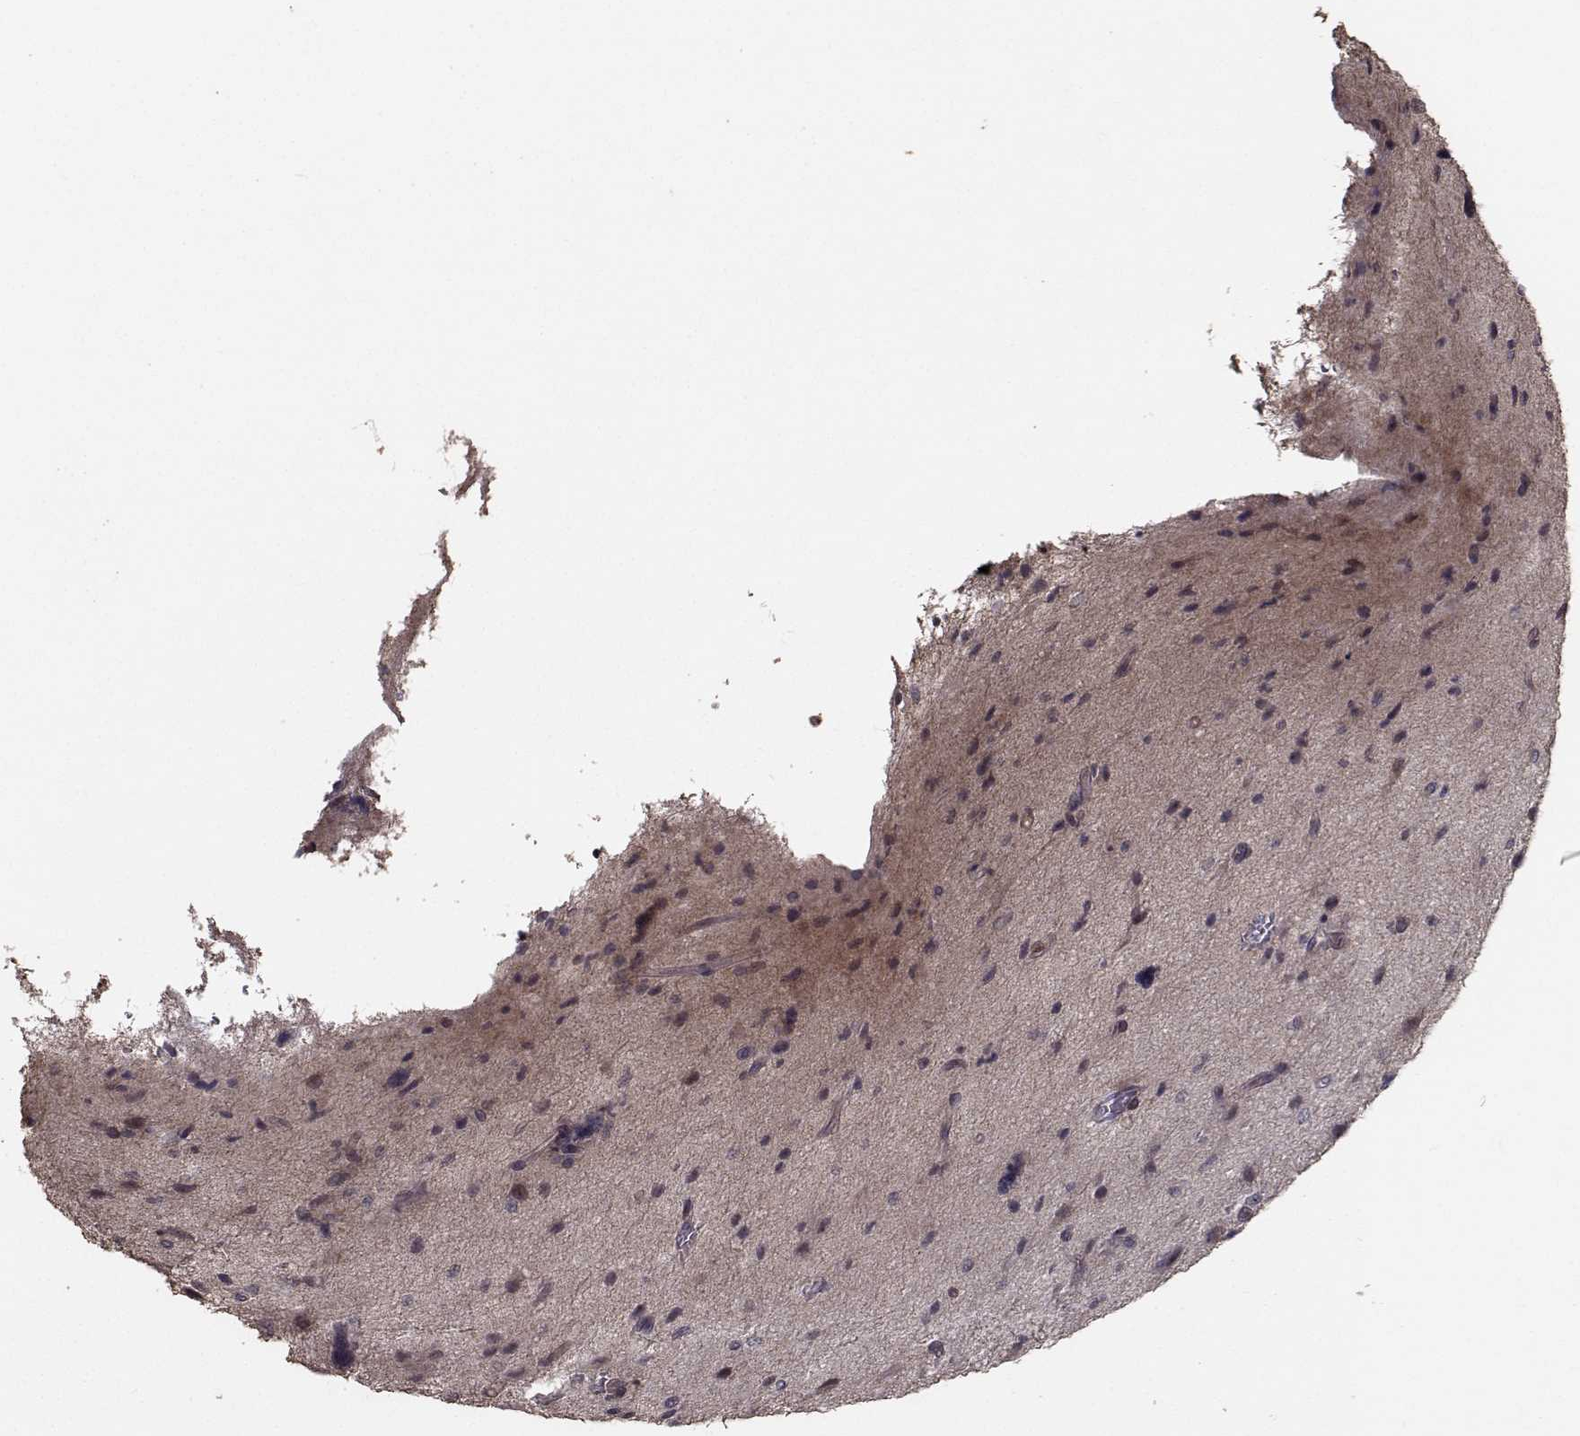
{"staining": {"intensity": "negative", "quantity": "none", "location": "none"}, "tissue": "glioma", "cell_type": "Tumor cells", "image_type": "cancer", "snomed": [{"axis": "morphology", "description": "Glioma, malignant, NOS"}, {"axis": "morphology", "description": "Glioma, malignant, High grade"}, {"axis": "topography", "description": "Brain"}], "caption": "Glioma stained for a protein using immunohistochemistry (IHC) reveals no staining tumor cells.", "gene": "TRIP10", "patient": {"sex": "female", "age": 71}}